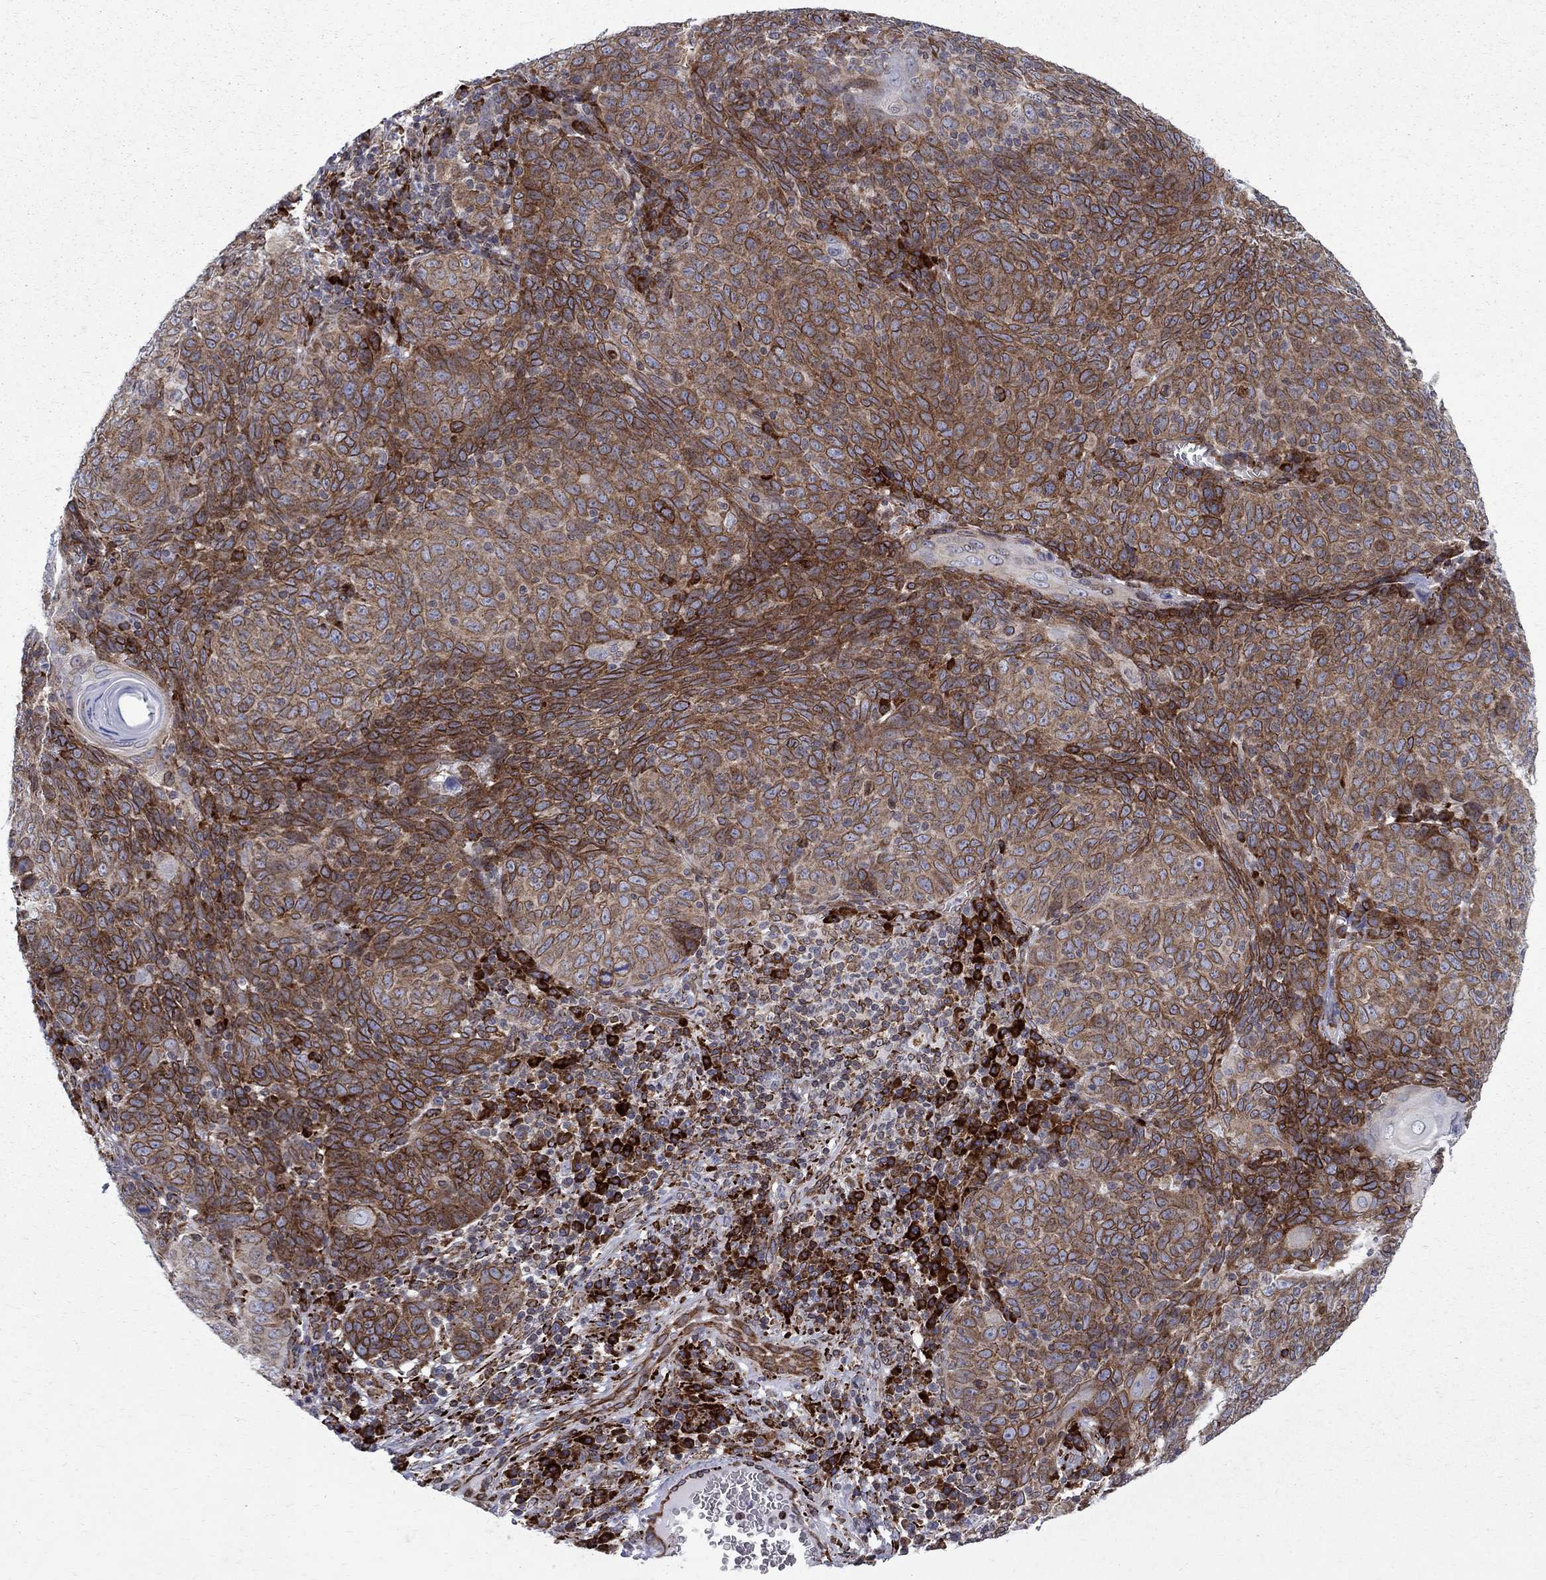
{"staining": {"intensity": "strong", "quantity": "25%-75%", "location": "cytoplasmic/membranous,nuclear"}, "tissue": "skin cancer", "cell_type": "Tumor cells", "image_type": "cancer", "snomed": [{"axis": "morphology", "description": "Squamous cell carcinoma, NOS"}, {"axis": "topography", "description": "Skin"}, {"axis": "topography", "description": "Anal"}], "caption": "There is high levels of strong cytoplasmic/membranous and nuclear positivity in tumor cells of skin squamous cell carcinoma, as demonstrated by immunohistochemical staining (brown color).", "gene": "CAB39L", "patient": {"sex": "female", "age": 51}}